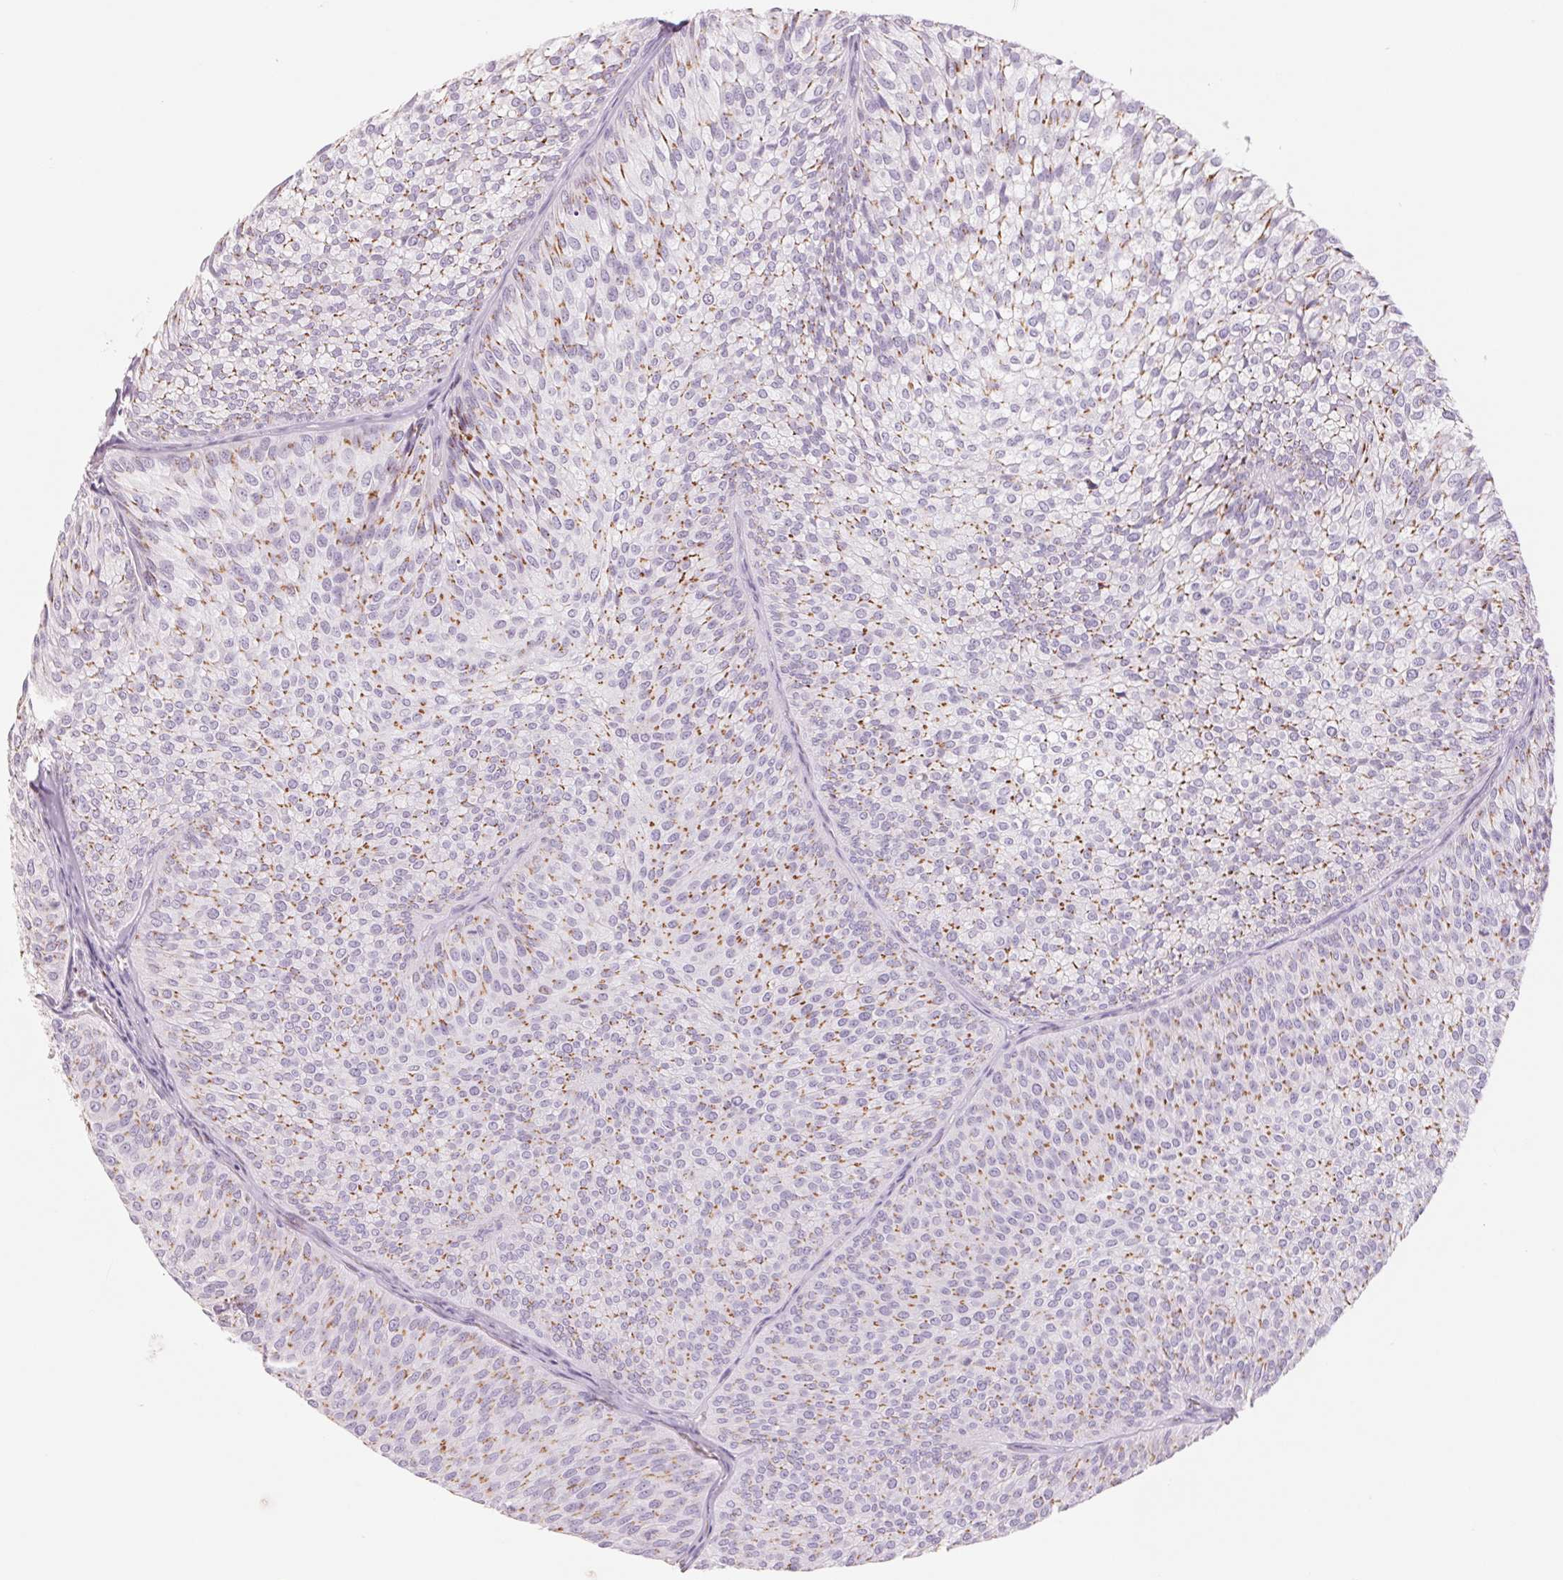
{"staining": {"intensity": "moderate", "quantity": ">75%", "location": "cytoplasmic/membranous"}, "tissue": "urothelial cancer", "cell_type": "Tumor cells", "image_type": "cancer", "snomed": [{"axis": "morphology", "description": "Urothelial carcinoma, Low grade"}, {"axis": "topography", "description": "Urinary bladder"}], "caption": "Immunohistochemical staining of low-grade urothelial carcinoma reveals medium levels of moderate cytoplasmic/membranous protein positivity in about >75% of tumor cells.", "gene": "GALNT7", "patient": {"sex": "male", "age": 91}}